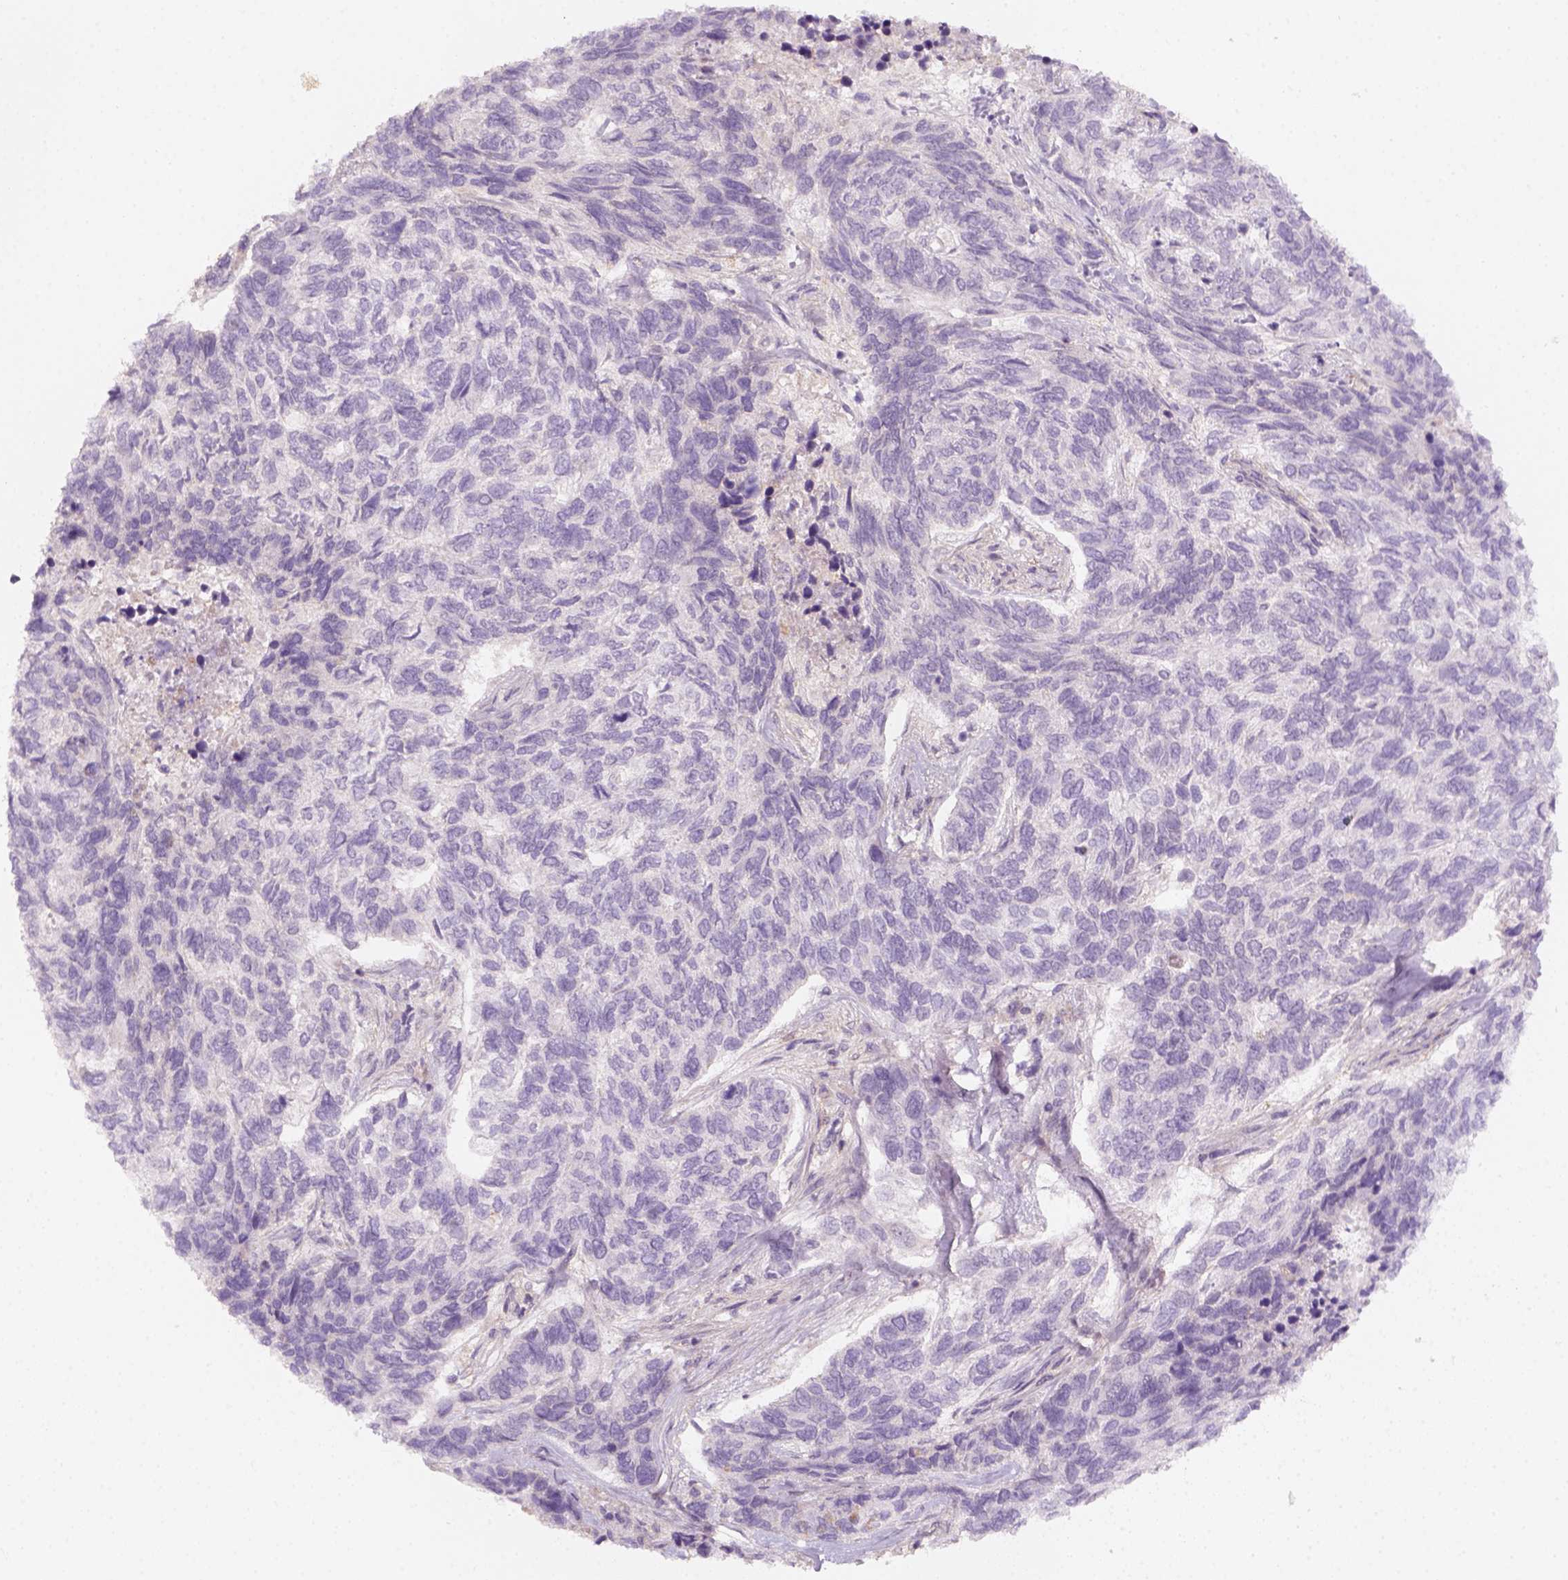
{"staining": {"intensity": "negative", "quantity": "none", "location": "none"}, "tissue": "skin cancer", "cell_type": "Tumor cells", "image_type": "cancer", "snomed": [{"axis": "morphology", "description": "Basal cell carcinoma"}, {"axis": "topography", "description": "Skin"}], "caption": "Skin cancer was stained to show a protein in brown. There is no significant positivity in tumor cells.", "gene": "AQP9", "patient": {"sex": "female", "age": 65}}